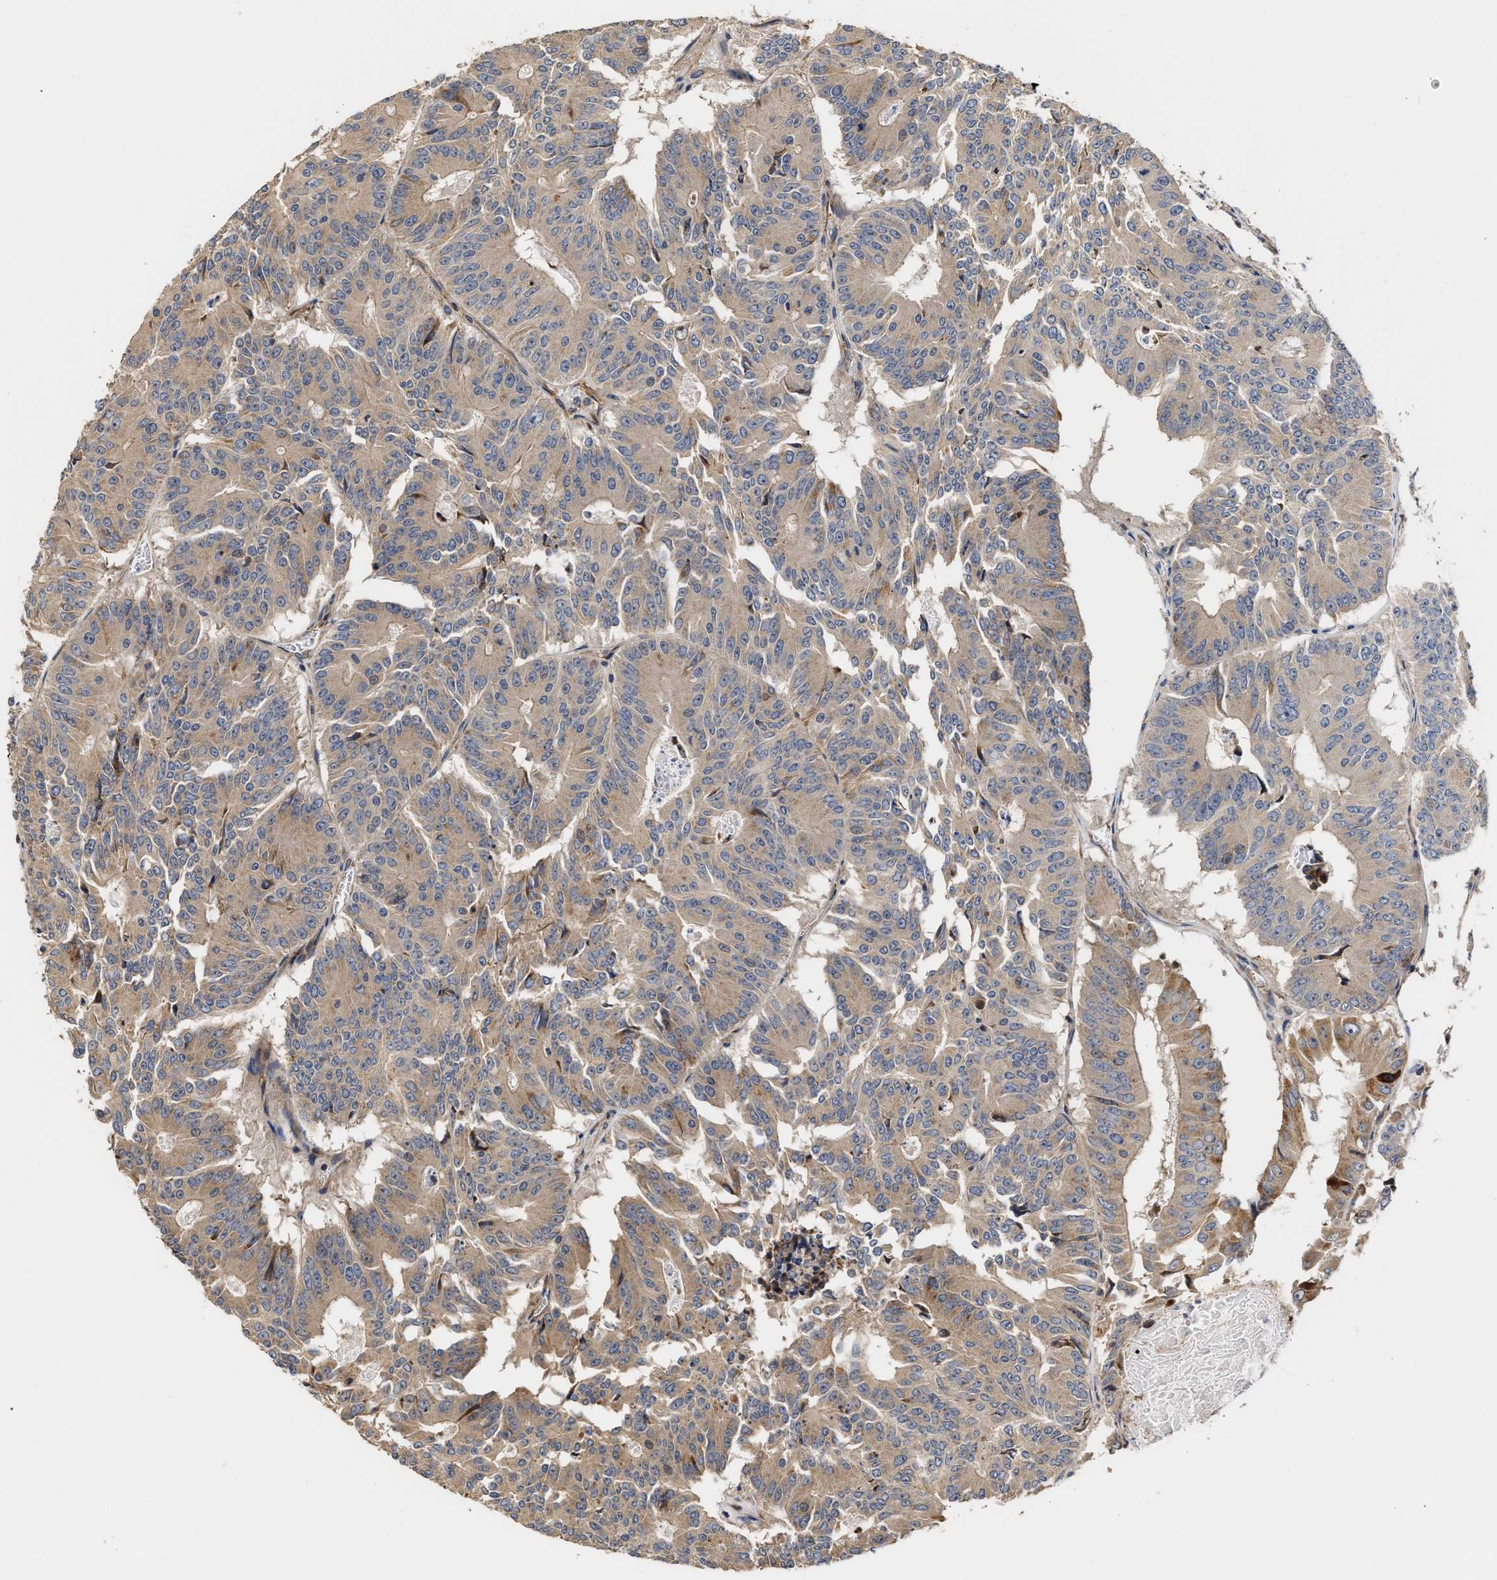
{"staining": {"intensity": "weak", "quantity": ">75%", "location": "cytoplasmic/membranous"}, "tissue": "colorectal cancer", "cell_type": "Tumor cells", "image_type": "cancer", "snomed": [{"axis": "morphology", "description": "Adenocarcinoma, NOS"}, {"axis": "topography", "description": "Colon"}], "caption": "A brown stain labels weak cytoplasmic/membranous expression of a protein in colorectal cancer tumor cells.", "gene": "CLIP2", "patient": {"sex": "male", "age": 87}}